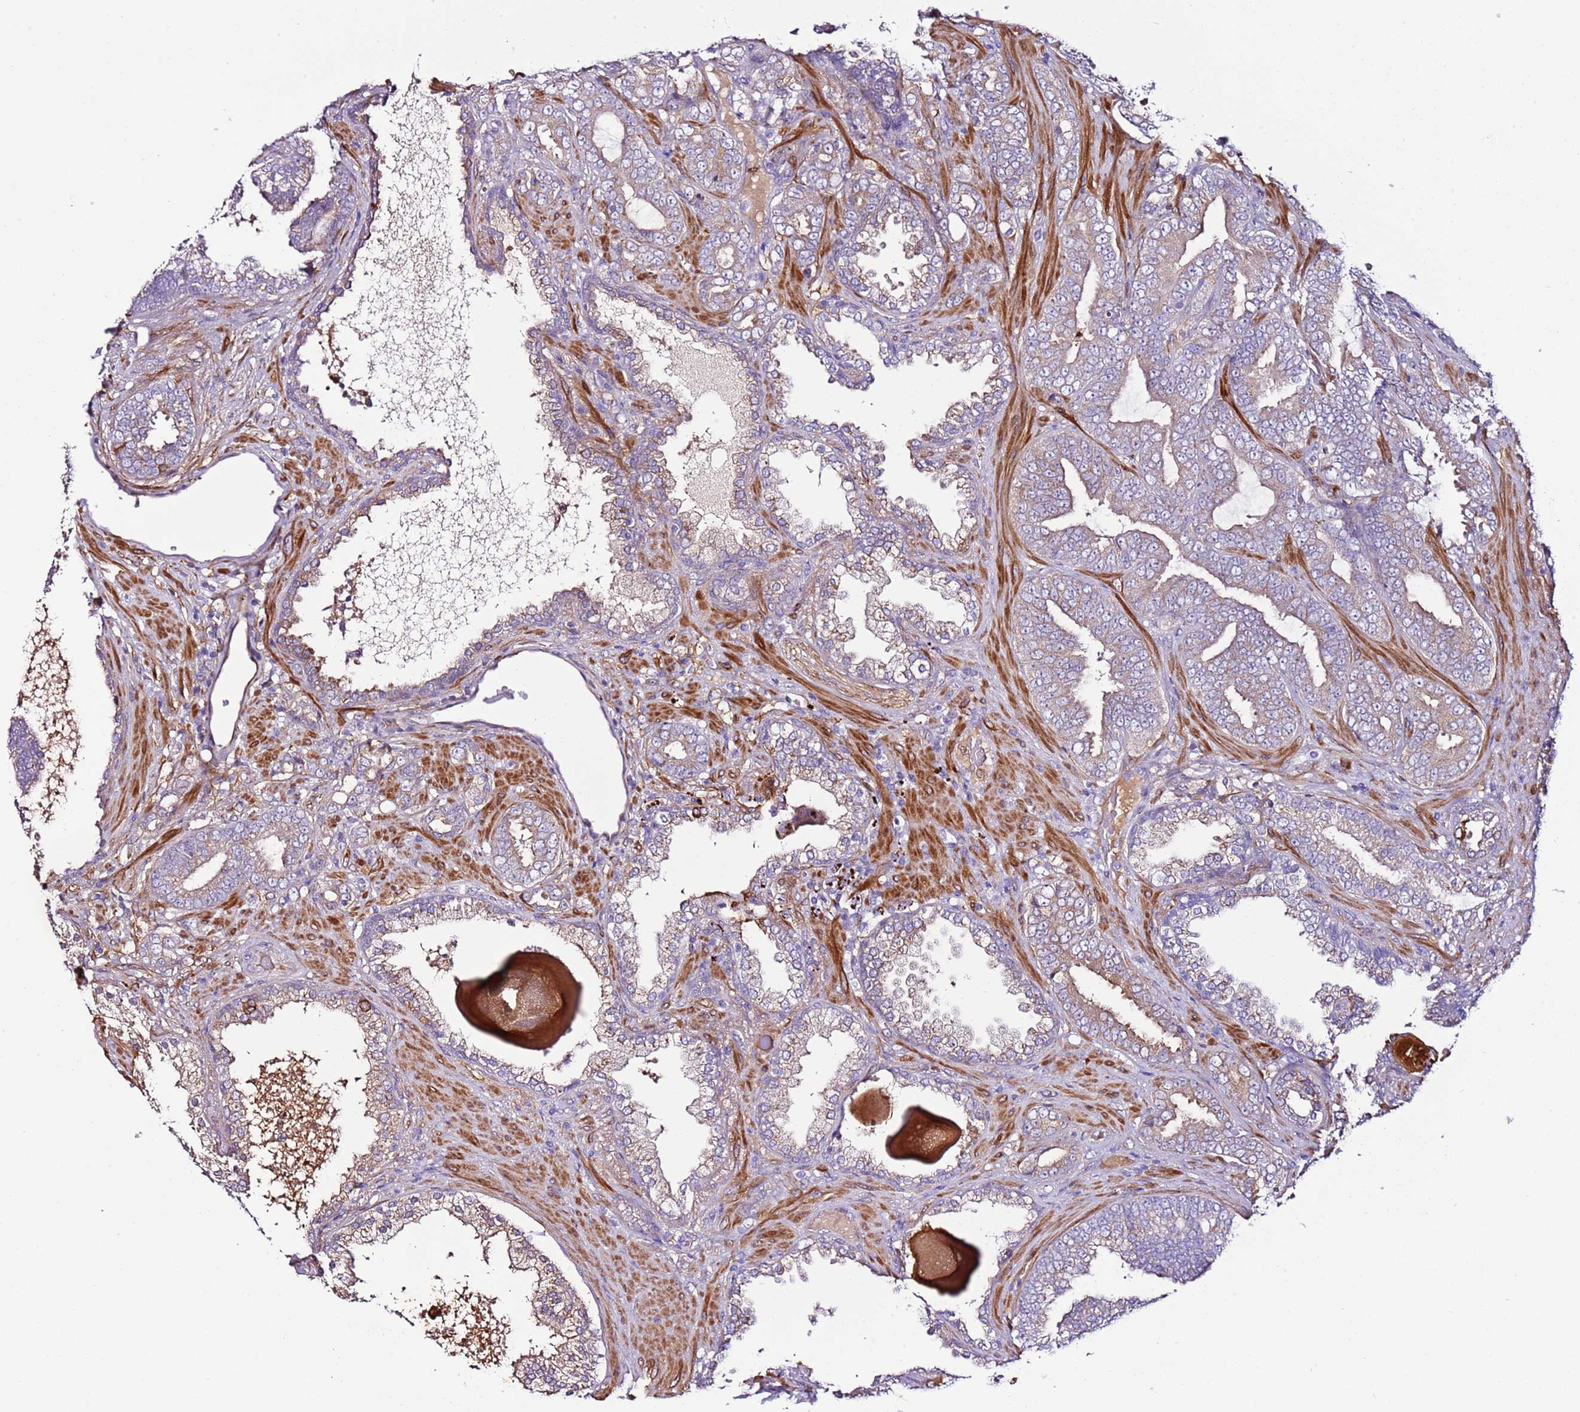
{"staining": {"intensity": "negative", "quantity": "none", "location": "none"}, "tissue": "prostate cancer", "cell_type": "Tumor cells", "image_type": "cancer", "snomed": [{"axis": "morphology", "description": "Adenocarcinoma, High grade"}, {"axis": "topography", "description": "Prostate and seminal vesicle, NOS"}], "caption": "A photomicrograph of human prostate high-grade adenocarcinoma is negative for staining in tumor cells. (Stains: DAB (3,3'-diaminobenzidine) immunohistochemistry with hematoxylin counter stain, Microscopy: brightfield microscopy at high magnification).", "gene": "FAM174C", "patient": {"sex": "male", "age": 67}}